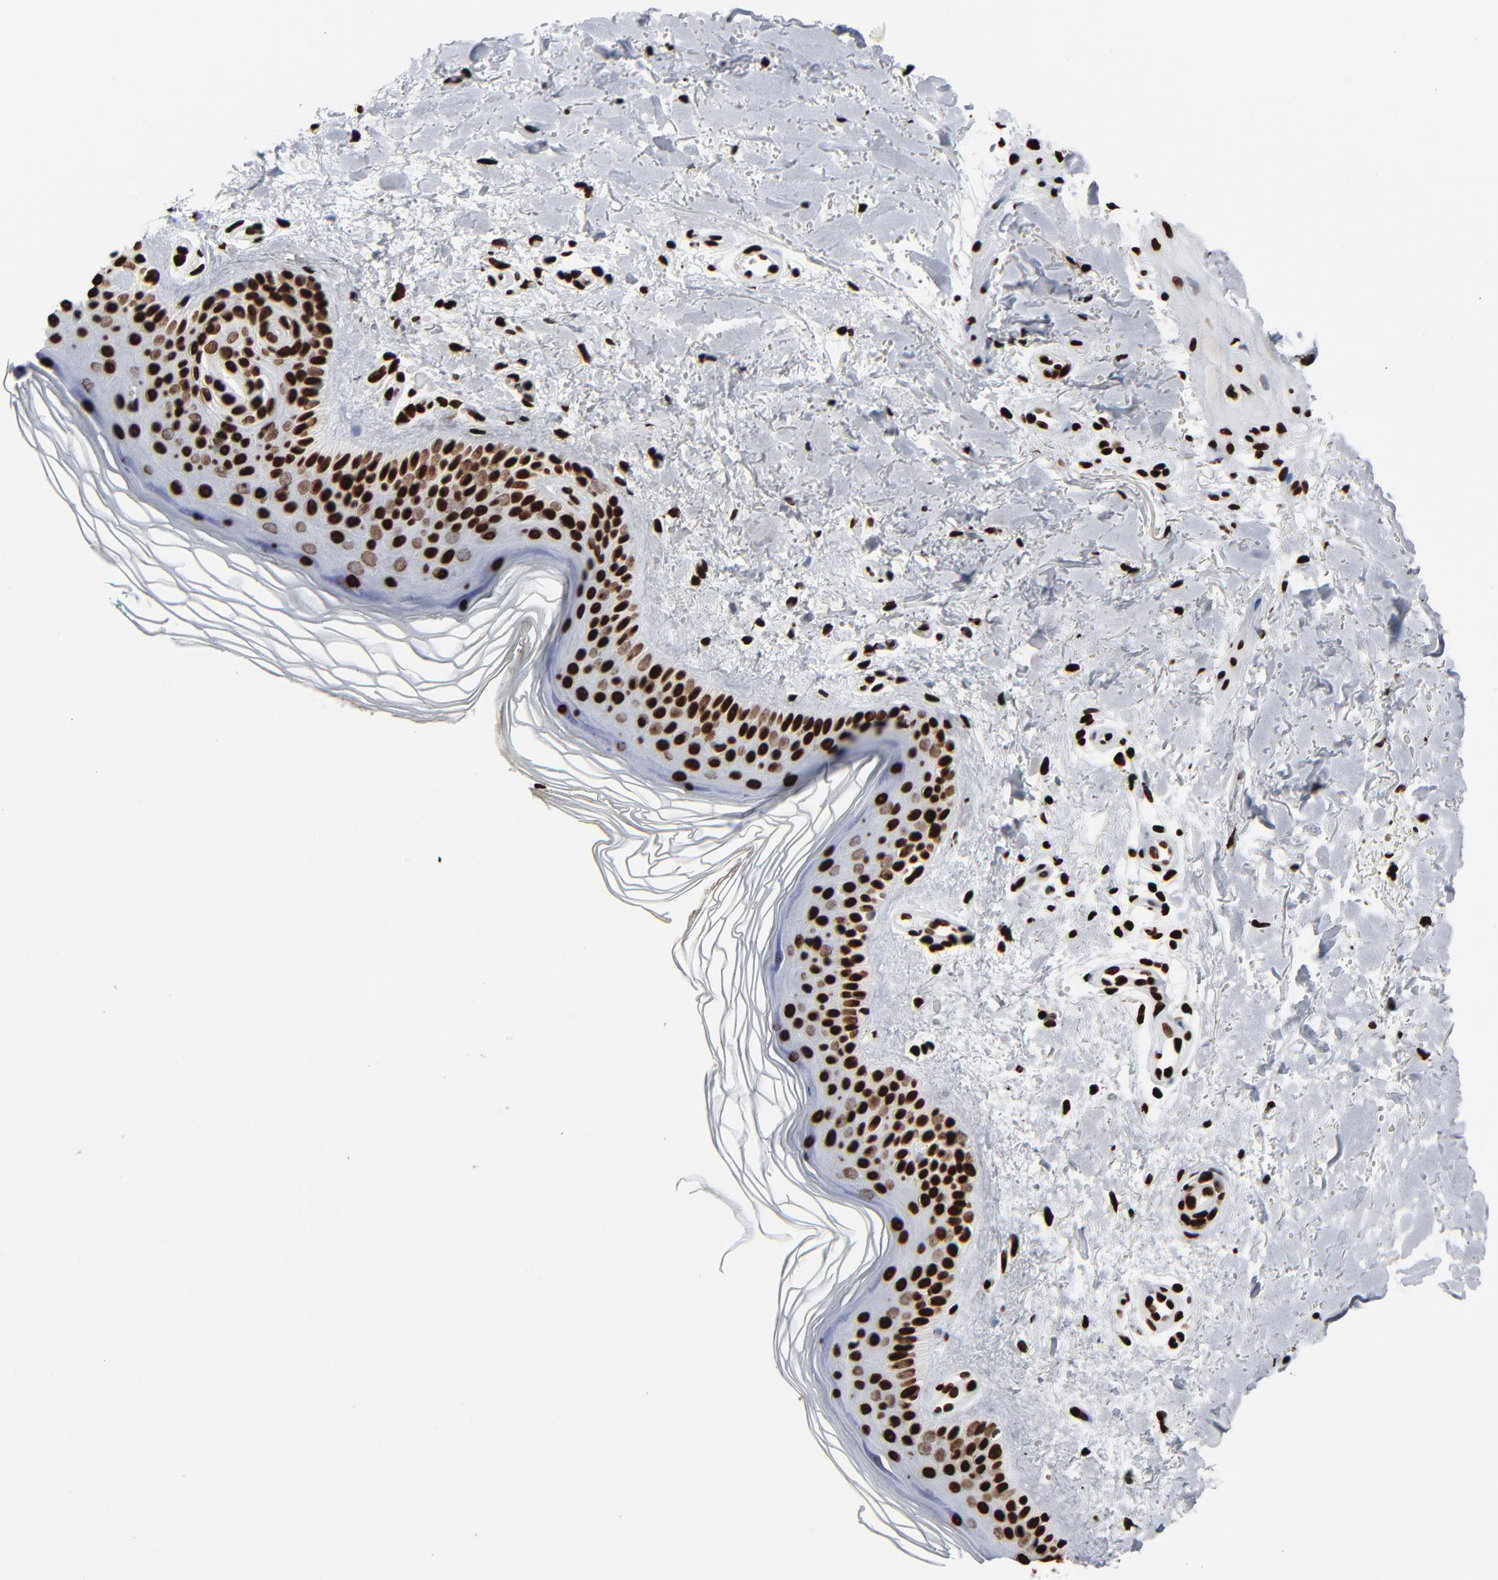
{"staining": {"intensity": "strong", "quantity": ">75%", "location": "nuclear"}, "tissue": "skin", "cell_type": "Fibroblasts", "image_type": "normal", "snomed": [{"axis": "morphology", "description": "Normal tissue, NOS"}, {"axis": "topography", "description": "Skin"}], "caption": "Skin stained with immunohistochemistry displays strong nuclear staining in approximately >75% of fibroblasts. The staining is performed using DAB brown chromogen to label protein expression. The nuclei are counter-stained blue using hematoxylin.", "gene": "H3", "patient": {"sex": "female", "age": 19}}